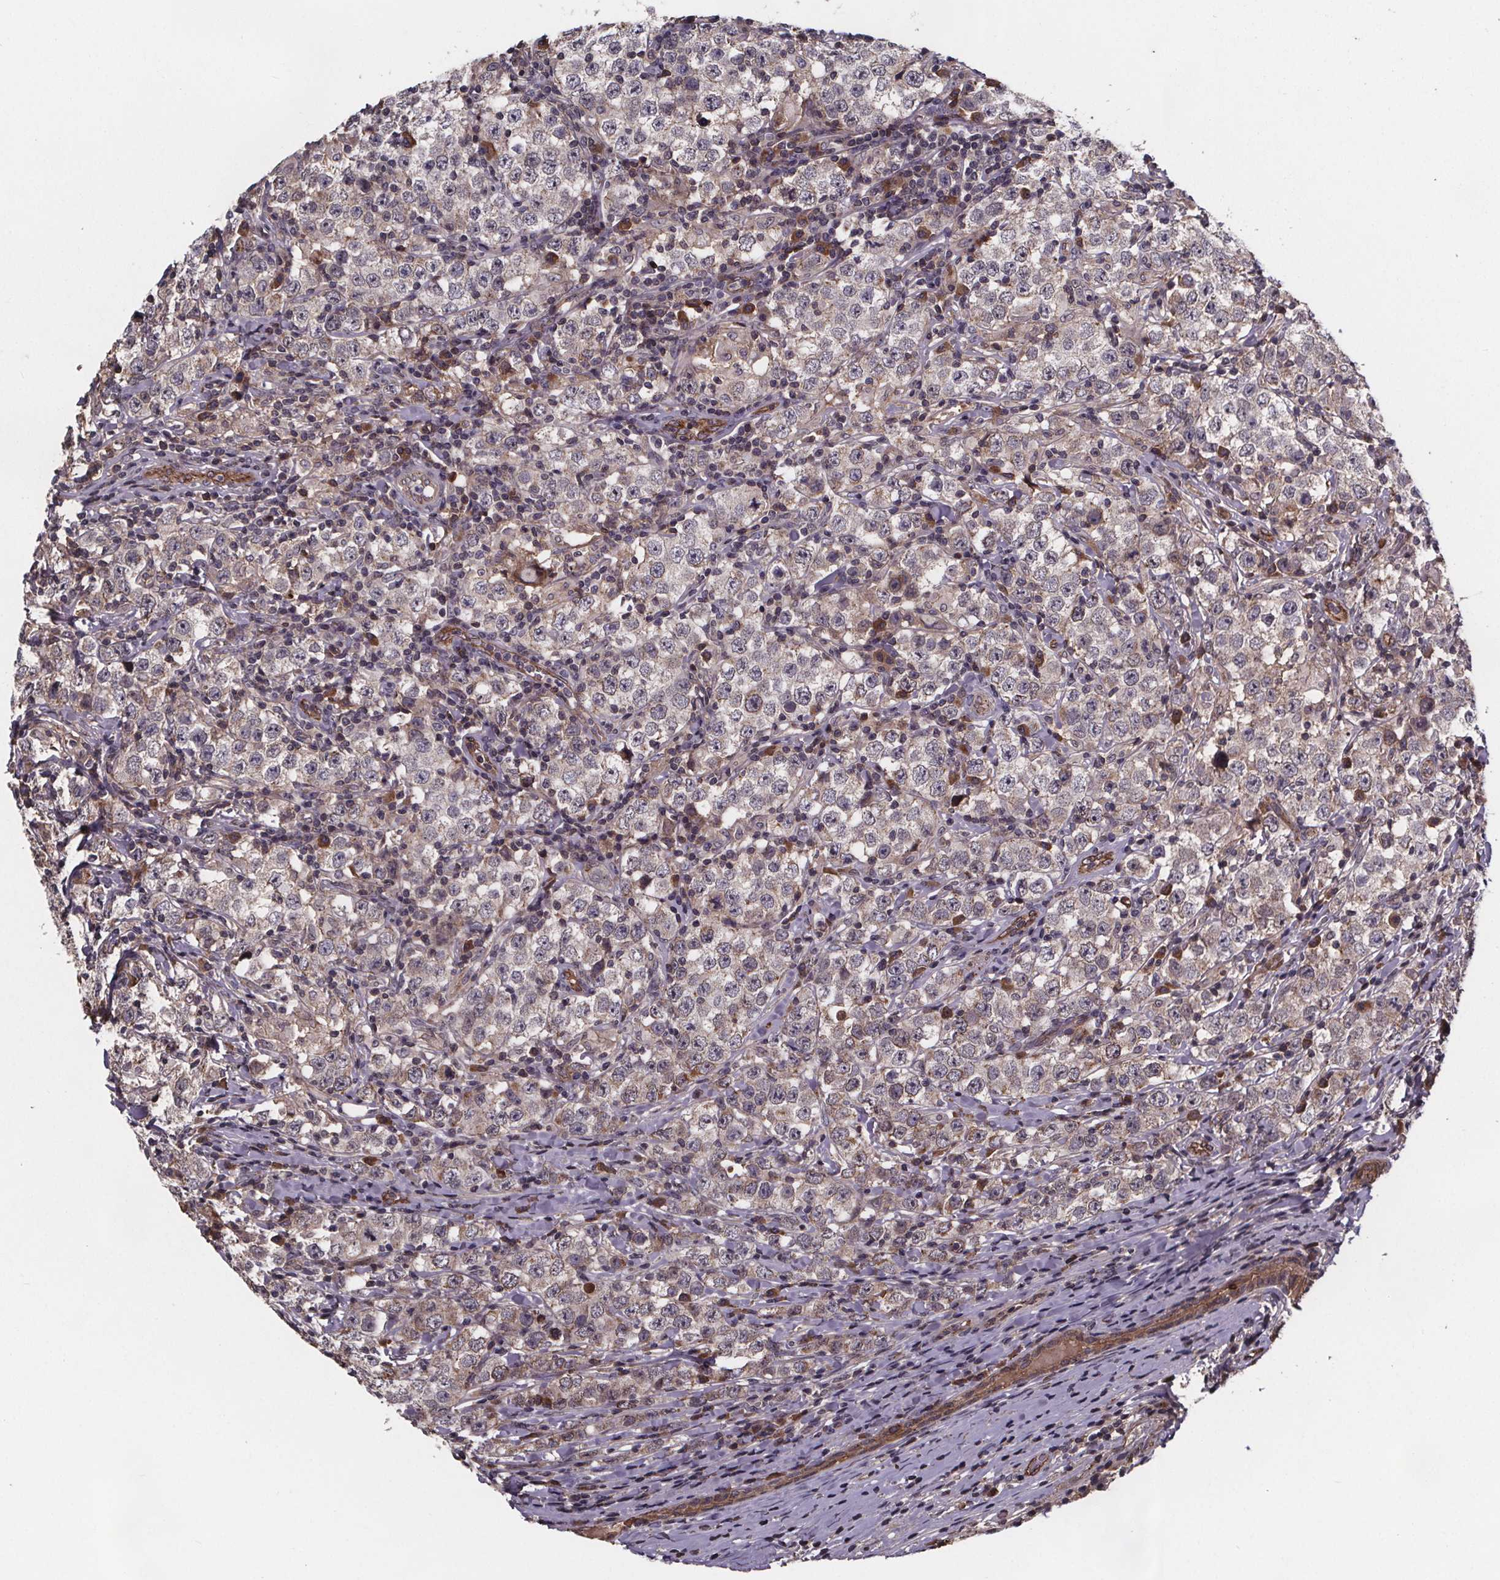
{"staining": {"intensity": "negative", "quantity": "none", "location": "none"}, "tissue": "testis cancer", "cell_type": "Tumor cells", "image_type": "cancer", "snomed": [{"axis": "morphology", "description": "Seminoma, NOS"}, {"axis": "morphology", "description": "Carcinoma, Embryonal, NOS"}, {"axis": "topography", "description": "Testis"}], "caption": "Immunohistochemistry histopathology image of neoplastic tissue: human embryonal carcinoma (testis) stained with DAB shows no significant protein expression in tumor cells.", "gene": "FASTKD3", "patient": {"sex": "male", "age": 41}}